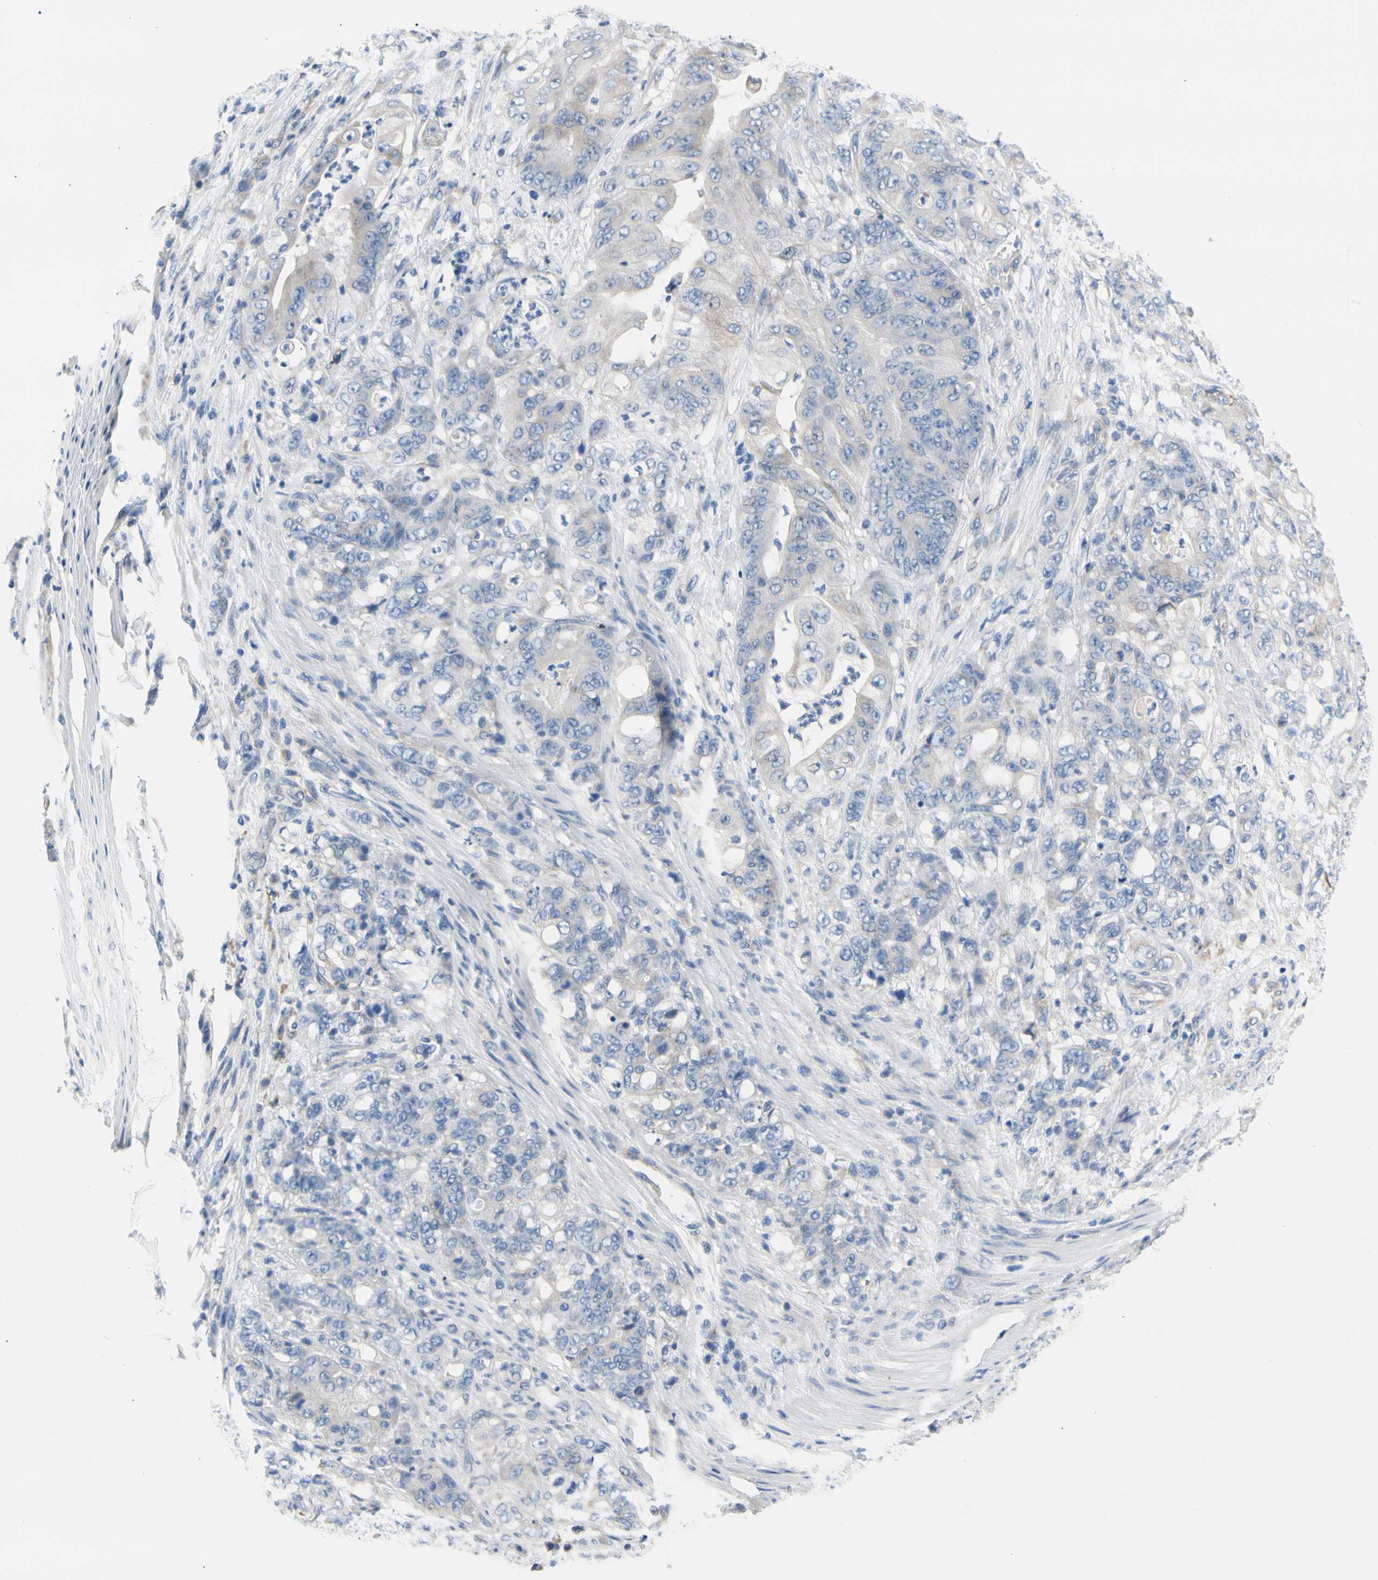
{"staining": {"intensity": "negative", "quantity": "none", "location": "none"}, "tissue": "stomach cancer", "cell_type": "Tumor cells", "image_type": "cancer", "snomed": [{"axis": "morphology", "description": "Adenocarcinoma, NOS"}, {"axis": "topography", "description": "Stomach"}], "caption": "A micrograph of human stomach cancer (adenocarcinoma) is negative for staining in tumor cells.", "gene": "STXBP1", "patient": {"sex": "female", "age": 73}}